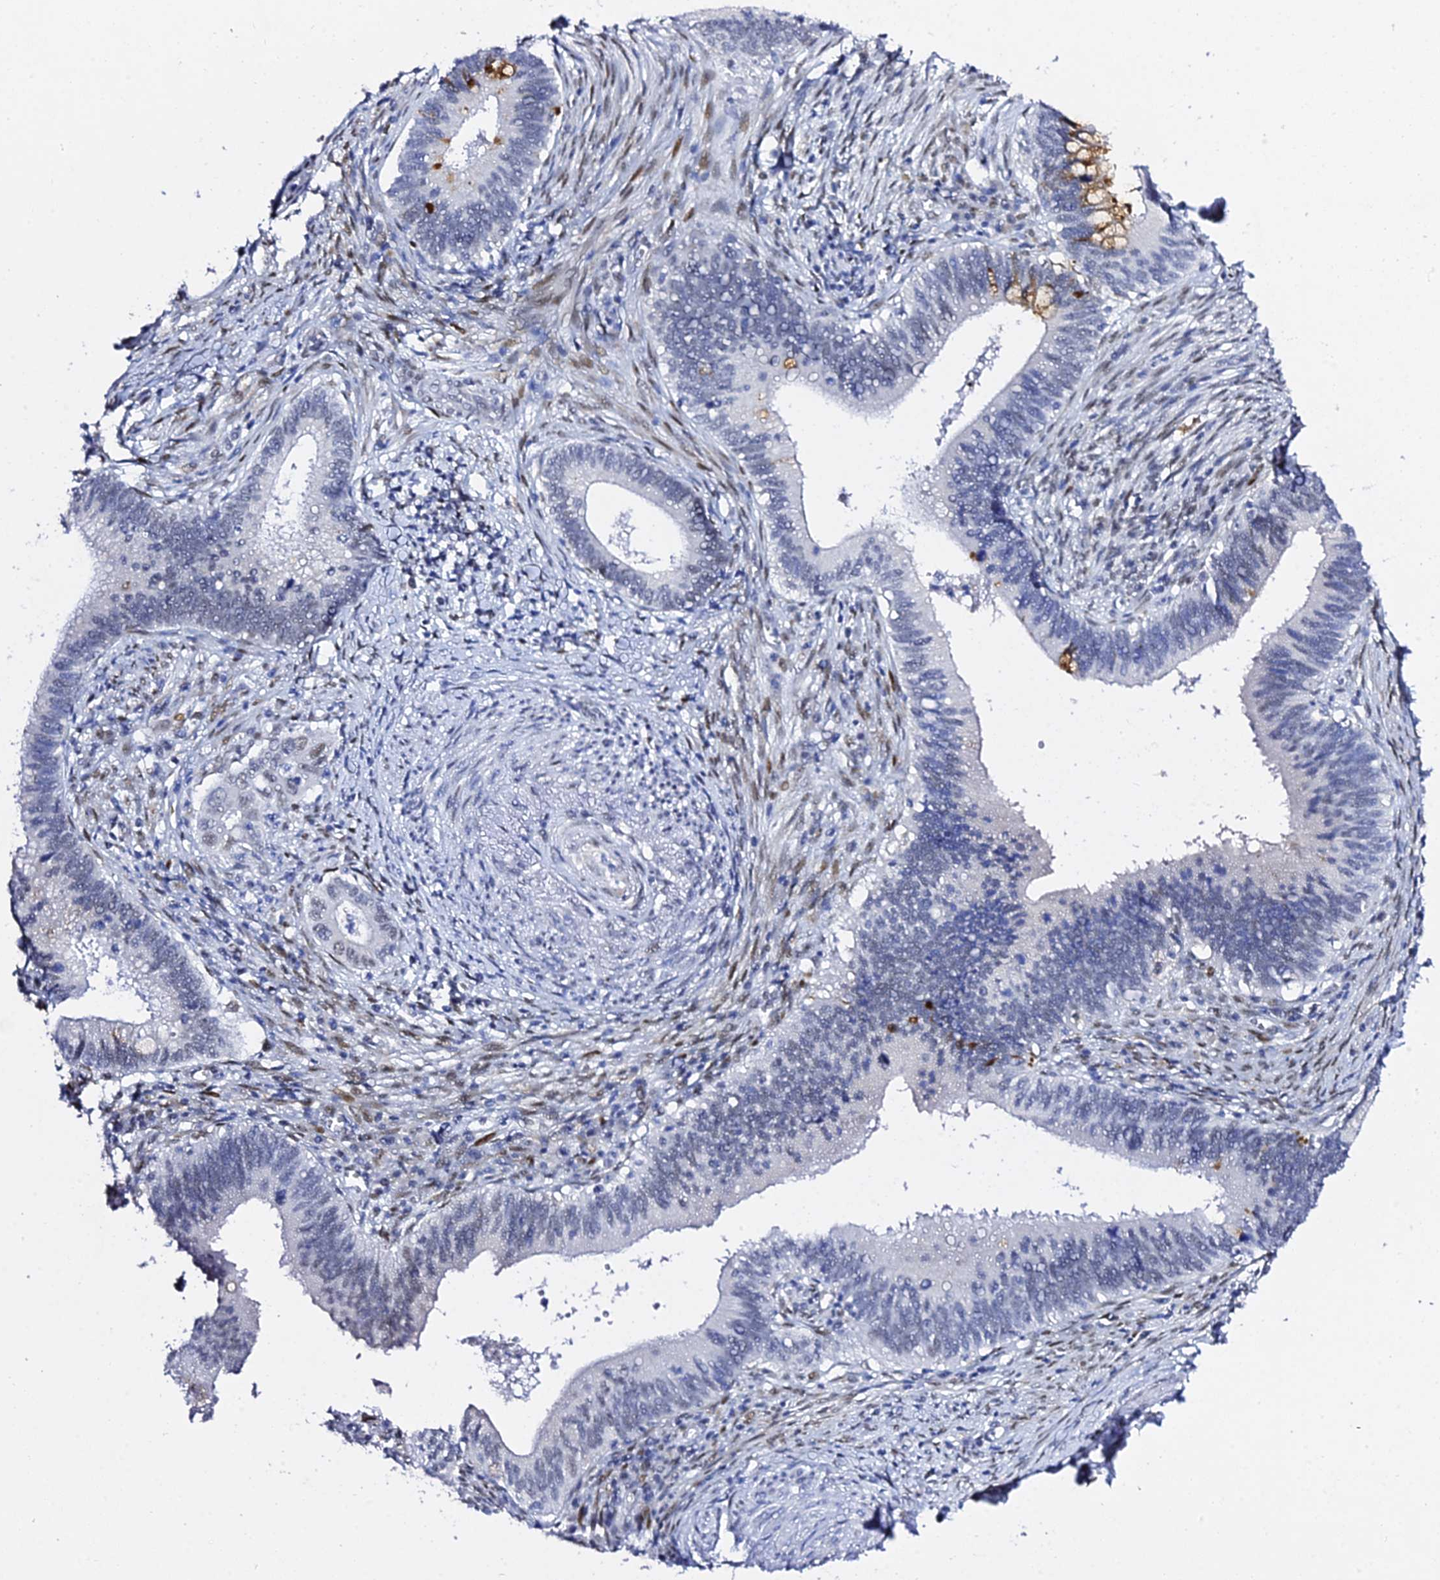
{"staining": {"intensity": "moderate", "quantity": "<25%", "location": "cytoplasmic/membranous"}, "tissue": "cervical cancer", "cell_type": "Tumor cells", "image_type": "cancer", "snomed": [{"axis": "morphology", "description": "Adenocarcinoma, NOS"}, {"axis": "topography", "description": "Cervix"}], "caption": "Protein staining of cervical cancer (adenocarcinoma) tissue reveals moderate cytoplasmic/membranous expression in about <25% of tumor cells. (Stains: DAB (3,3'-diaminobenzidine) in brown, nuclei in blue, Microscopy: brightfield microscopy at high magnification).", "gene": "POFUT2", "patient": {"sex": "female", "age": 42}}